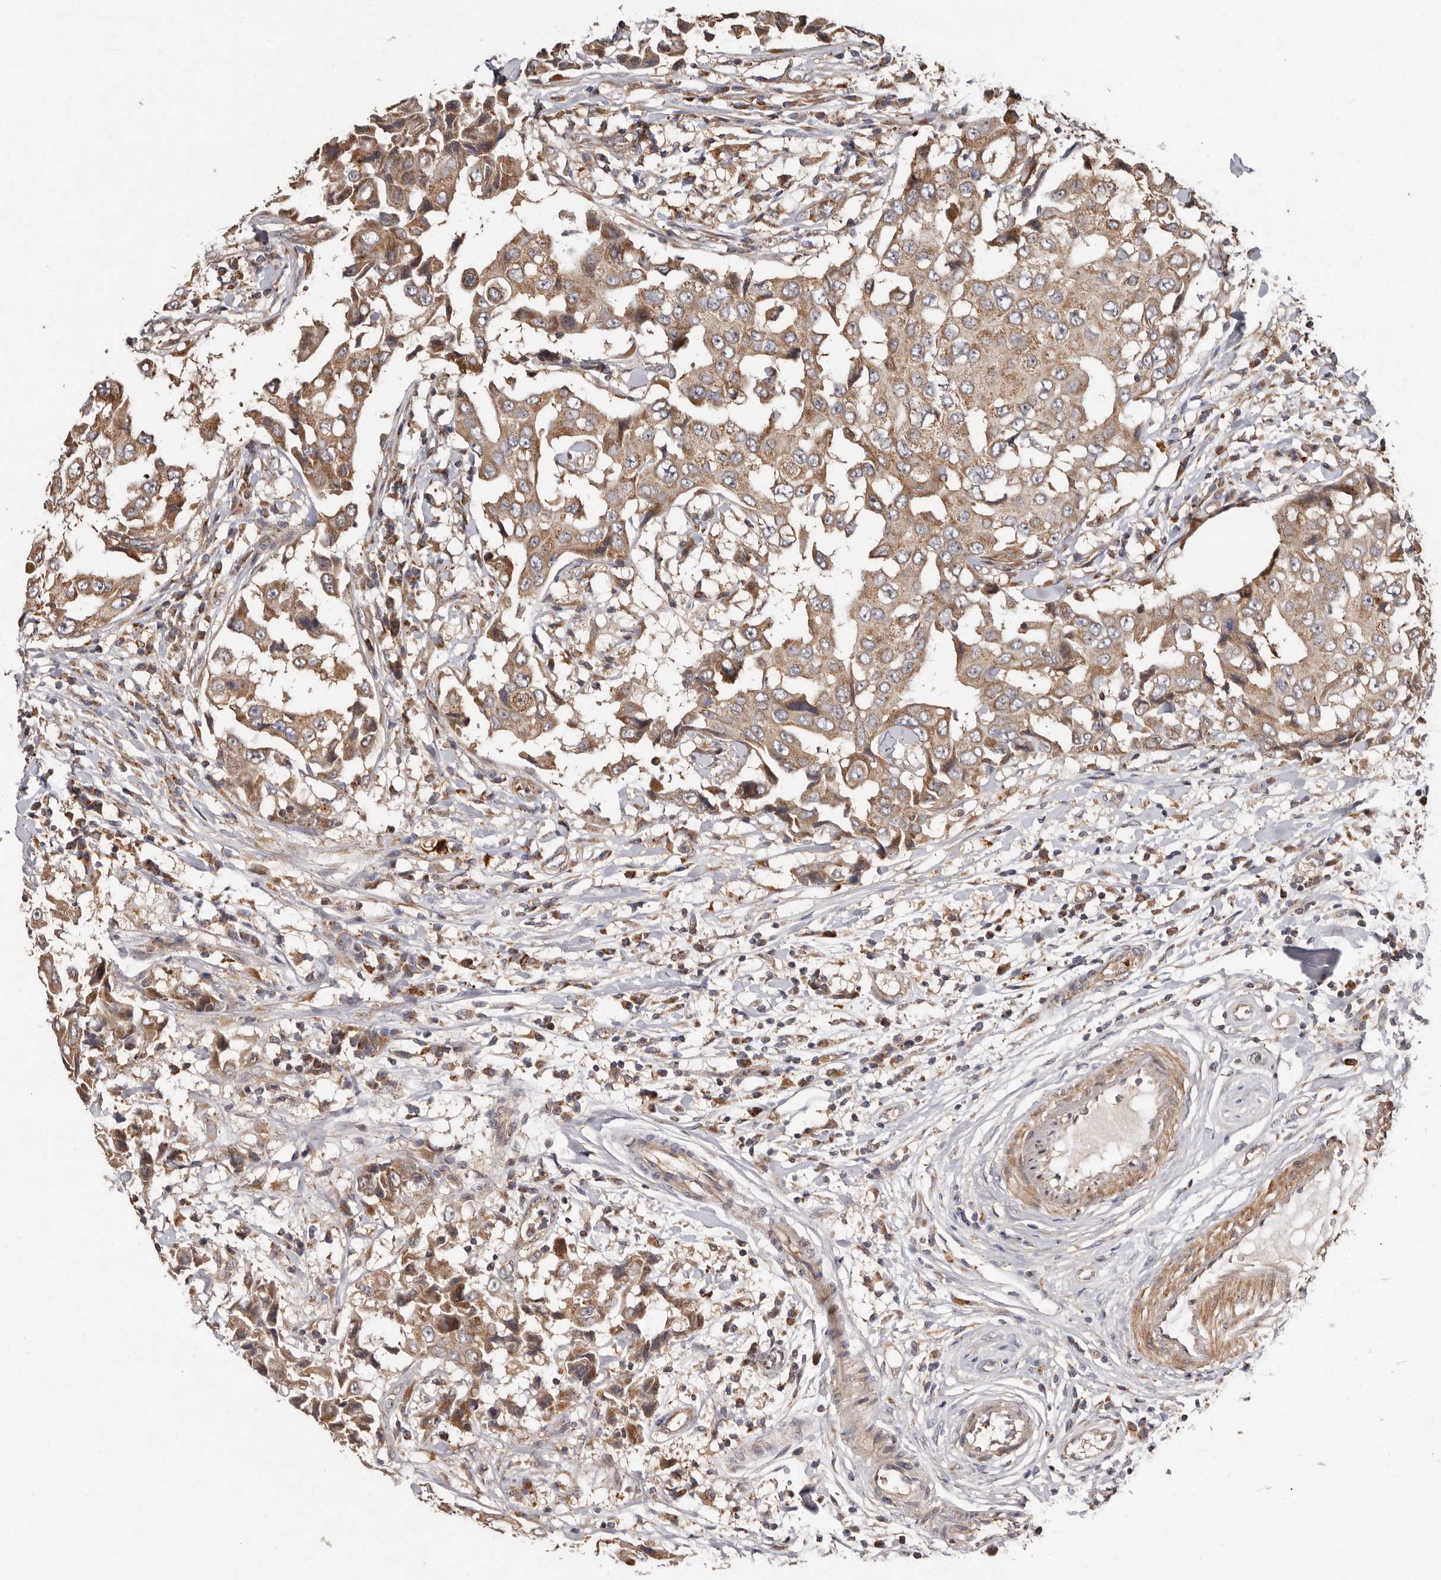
{"staining": {"intensity": "moderate", "quantity": ">75%", "location": "cytoplasmic/membranous"}, "tissue": "breast cancer", "cell_type": "Tumor cells", "image_type": "cancer", "snomed": [{"axis": "morphology", "description": "Duct carcinoma"}, {"axis": "topography", "description": "Breast"}], "caption": "Brown immunohistochemical staining in infiltrating ductal carcinoma (breast) exhibits moderate cytoplasmic/membranous expression in approximately >75% of tumor cells. (IHC, brightfield microscopy, high magnification).", "gene": "GOT1L1", "patient": {"sex": "female", "age": 27}}